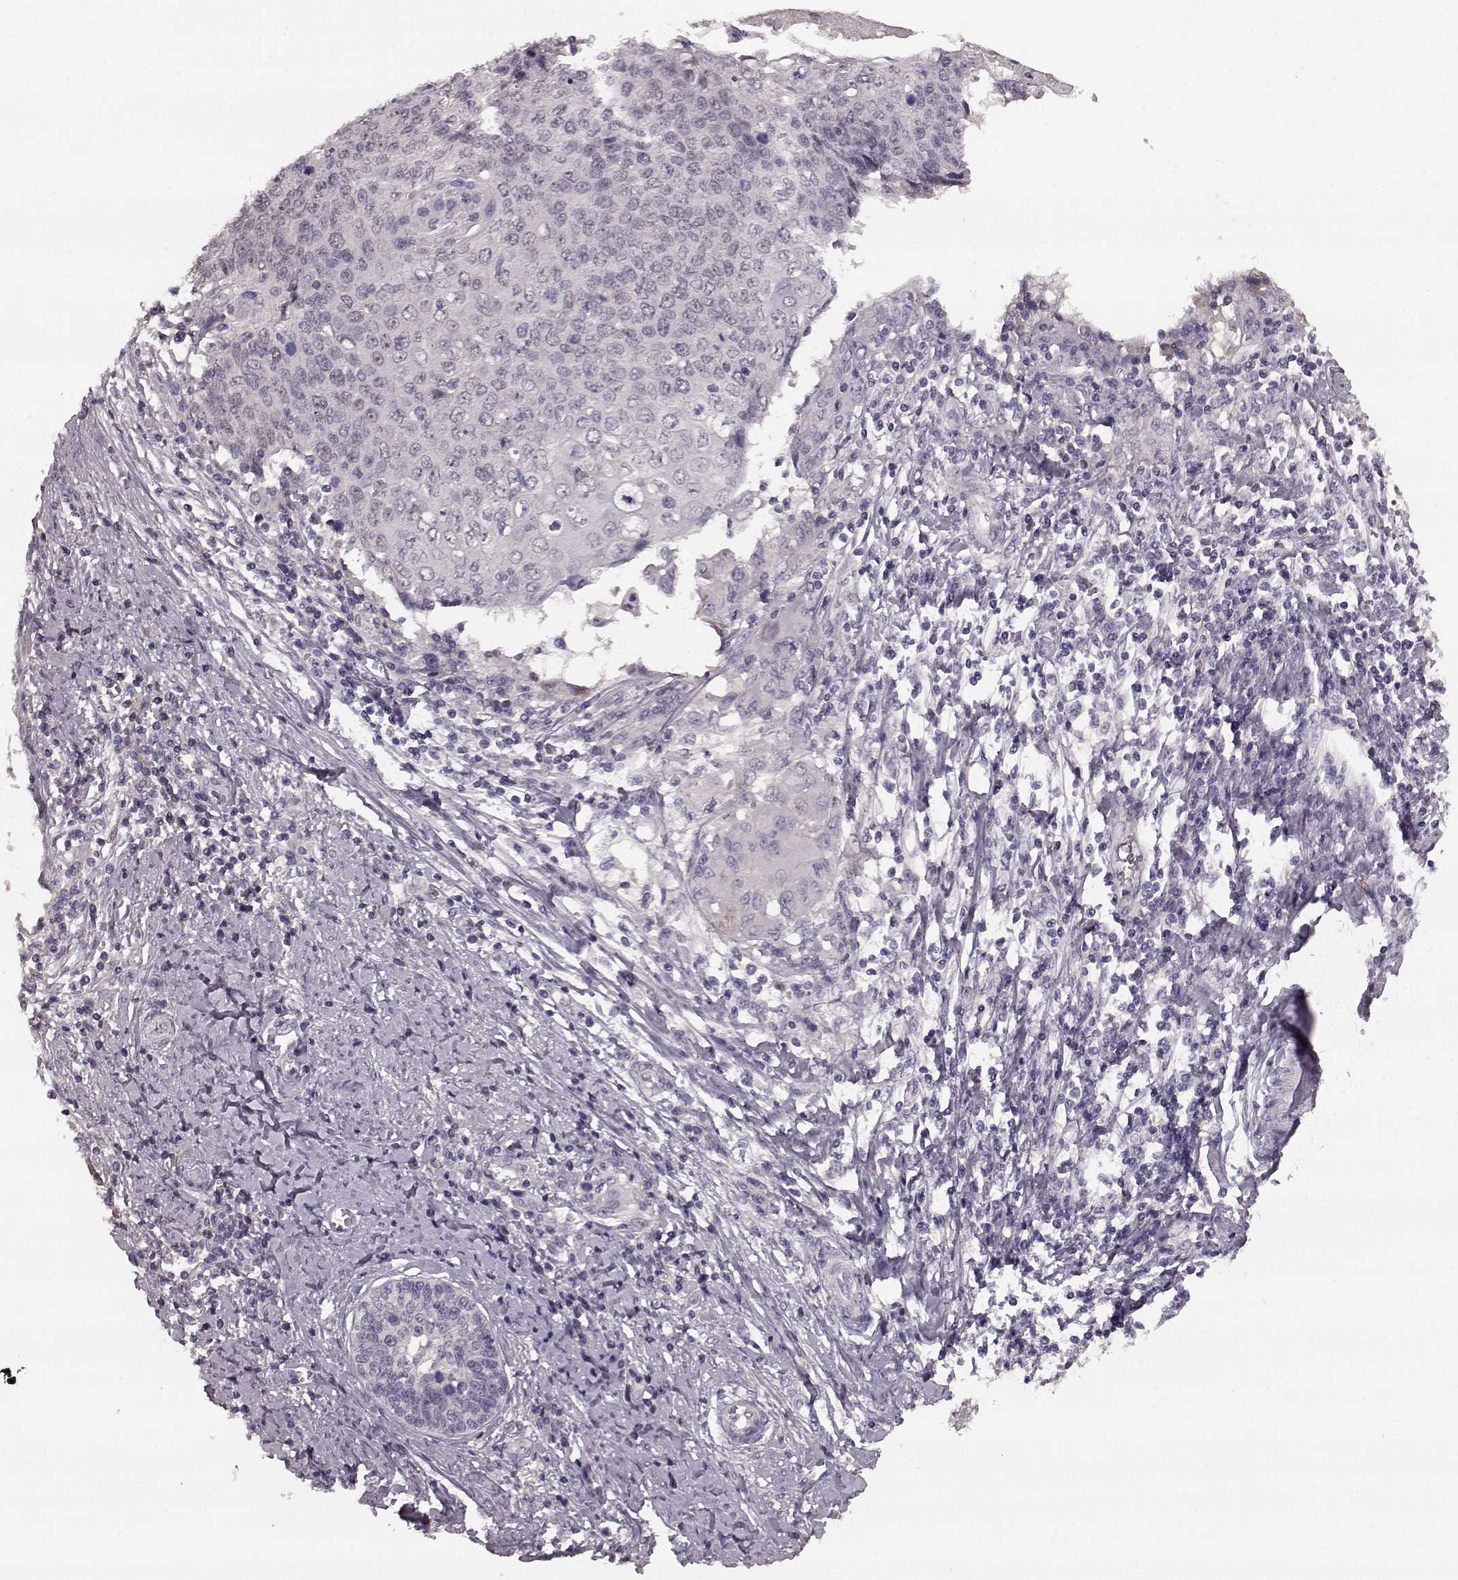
{"staining": {"intensity": "negative", "quantity": "none", "location": "none"}, "tissue": "cervical cancer", "cell_type": "Tumor cells", "image_type": "cancer", "snomed": [{"axis": "morphology", "description": "Squamous cell carcinoma, NOS"}, {"axis": "topography", "description": "Cervix"}], "caption": "DAB (3,3'-diaminobenzidine) immunohistochemical staining of human cervical cancer (squamous cell carcinoma) shows no significant expression in tumor cells. (Brightfield microscopy of DAB (3,3'-diaminobenzidine) immunohistochemistry at high magnification).", "gene": "SLC52A3", "patient": {"sex": "female", "age": 39}}